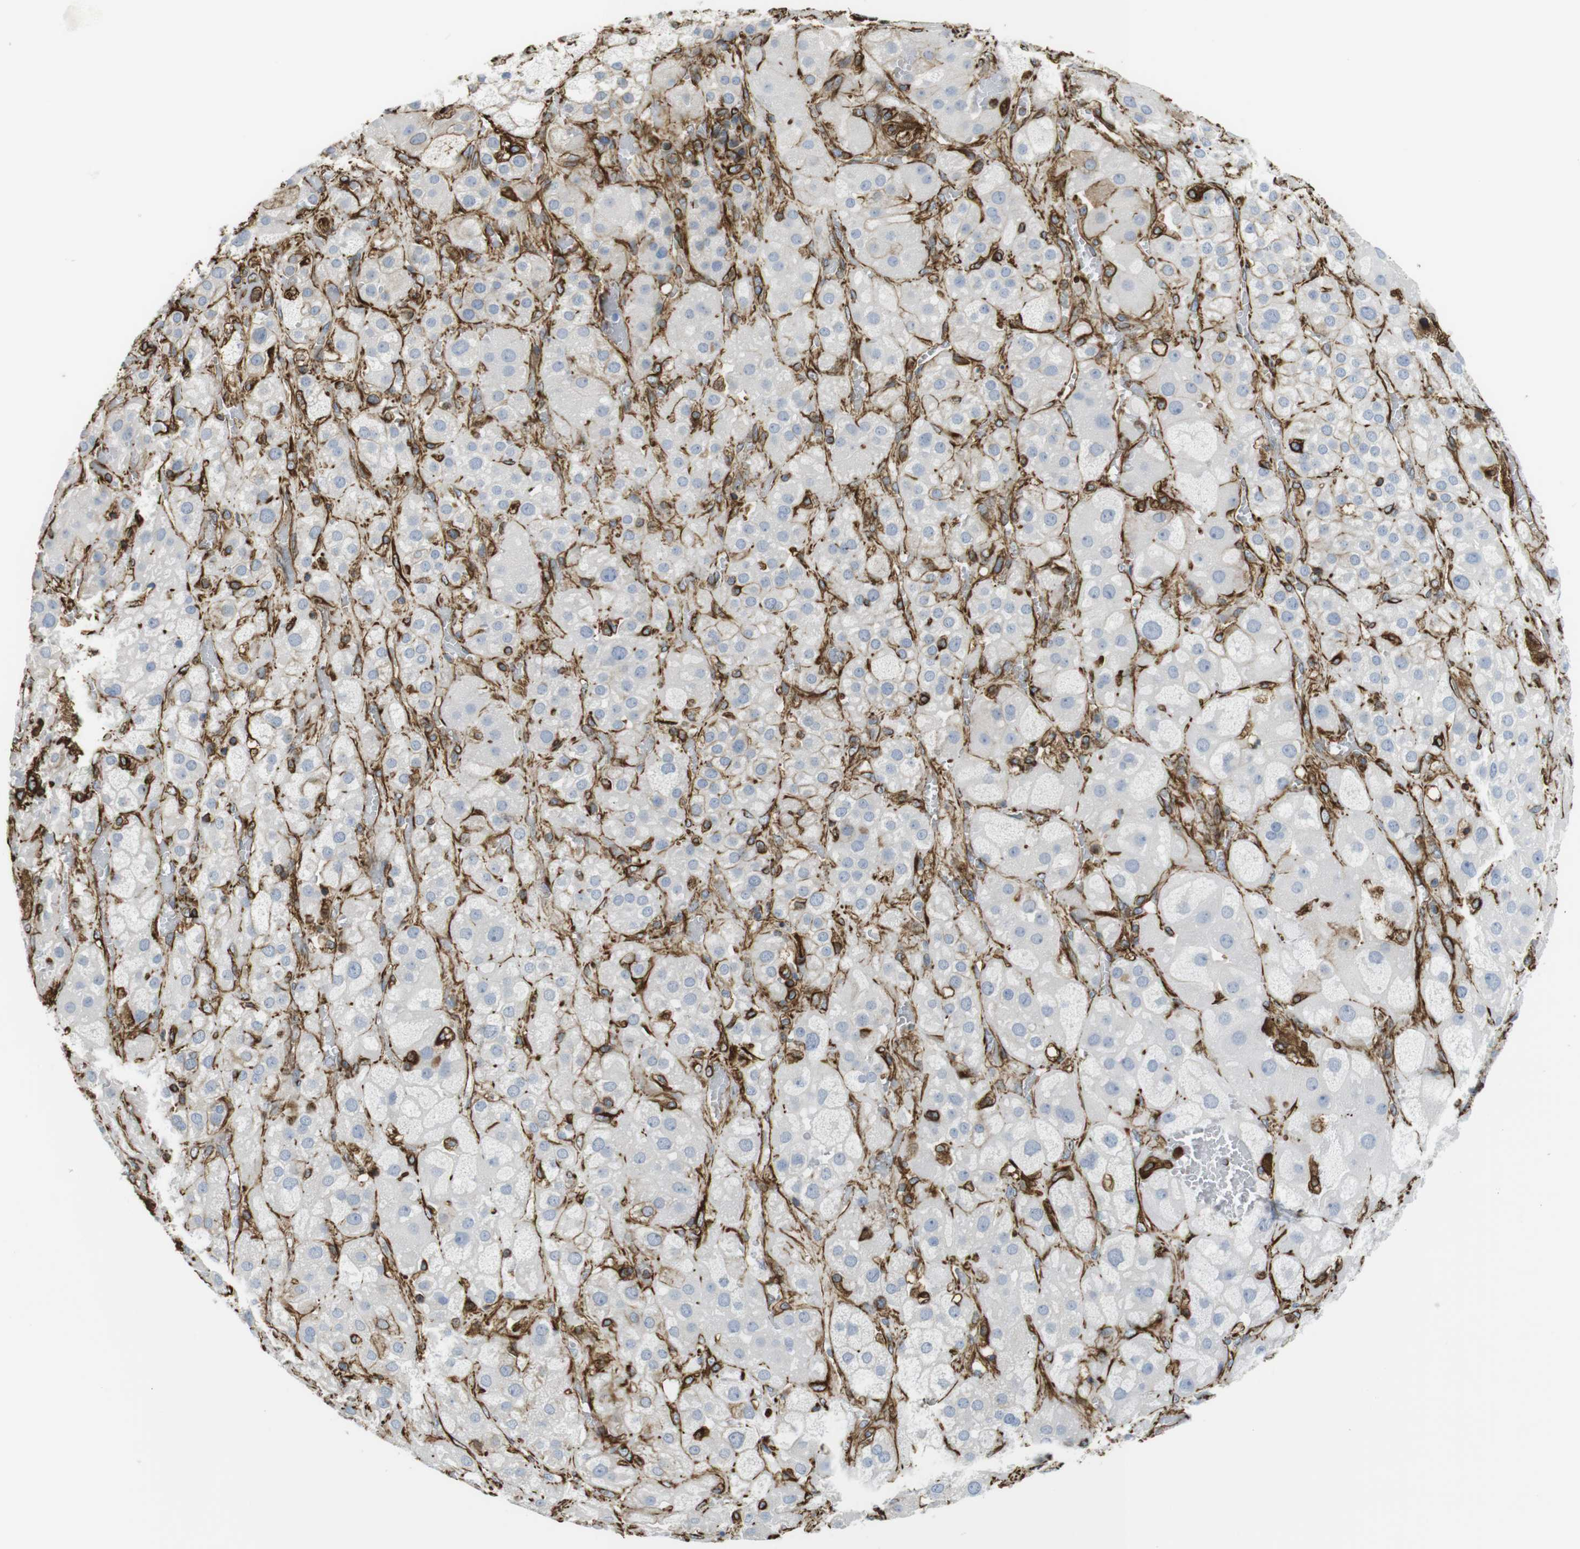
{"staining": {"intensity": "negative", "quantity": "none", "location": "none"}, "tissue": "adrenal gland", "cell_type": "Glandular cells", "image_type": "normal", "snomed": [{"axis": "morphology", "description": "Normal tissue, NOS"}, {"axis": "topography", "description": "Adrenal gland"}], "caption": "Immunohistochemical staining of benign human adrenal gland shows no significant staining in glandular cells.", "gene": "RALGPS1", "patient": {"sex": "female", "age": 47}}